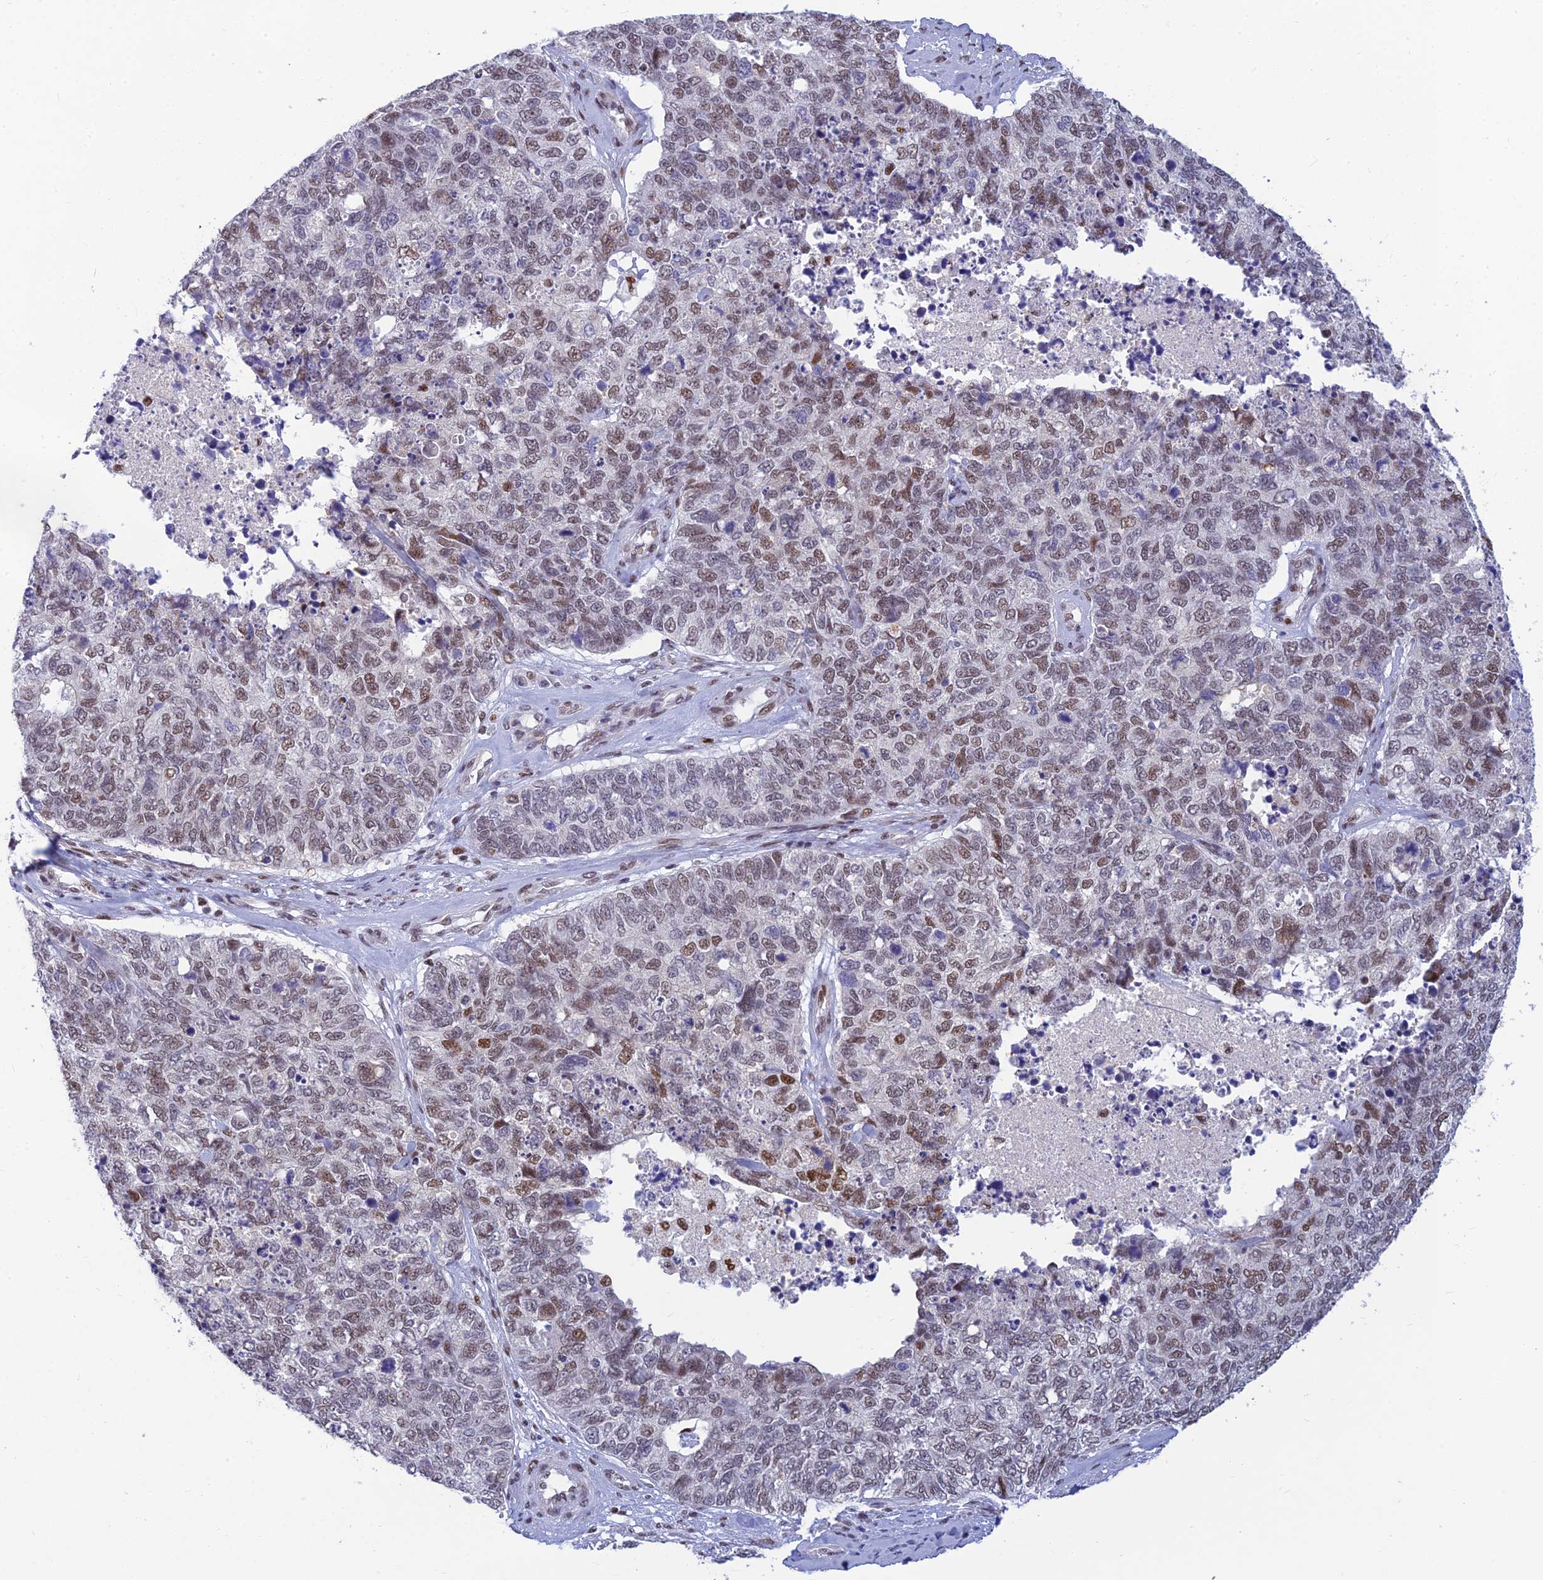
{"staining": {"intensity": "moderate", "quantity": "25%-75%", "location": "nuclear"}, "tissue": "cervical cancer", "cell_type": "Tumor cells", "image_type": "cancer", "snomed": [{"axis": "morphology", "description": "Squamous cell carcinoma, NOS"}, {"axis": "topography", "description": "Cervix"}], "caption": "Immunohistochemistry of cervical cancer (squamous cell carcinoma) shows medium levels of moderate nuclear staining in approximately 25%-75% of tumor cells.", "gene": "CLK4", "patient": {"sex": "female", "age": 63}}